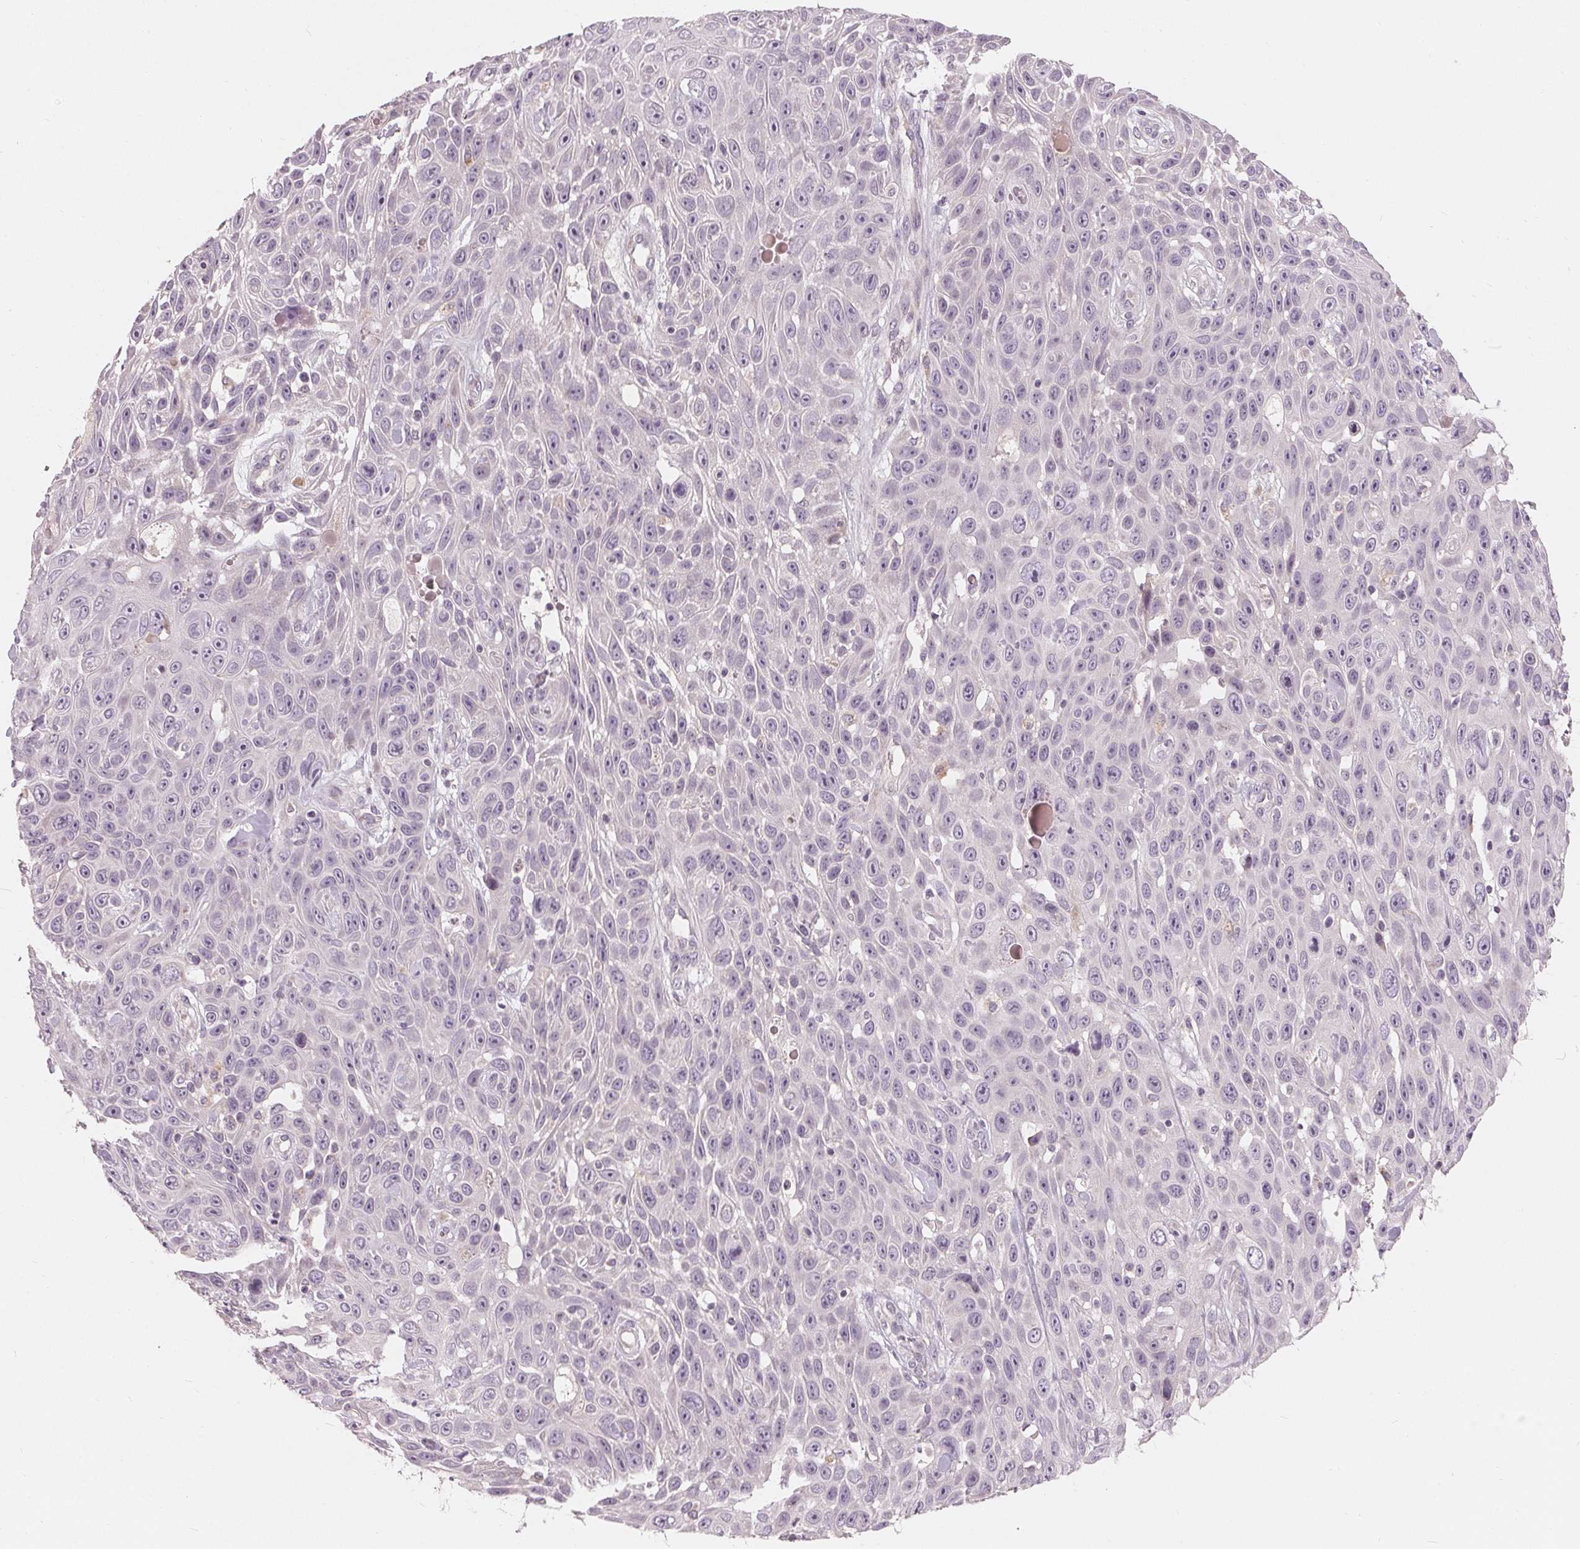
{"staining": {"intensity": "weak", "quantity": "<25%", "location": "nuclear"}, "tissue": "skin cancer", "cell_type": "Tumor cells", "image_type": "cancer", "snomed": [{"axis": "morphology", "description": "Squamous cell carcinoma, NOS"}, {"axis": "topography", "description": "Skin"}], "caption": "Immunohistochemical staining of squamous cell carcinoma (skin) shows no significant positivity in tumor cells. Brightfield microscopy of immunohistochemistry stained with DAB (3,3'-diaminobenzidine) (brown) and hematoxylin (blue), captured at high magnification.", "gene": "TRIM60", "patient": {"sex": "male", "age": 82}}